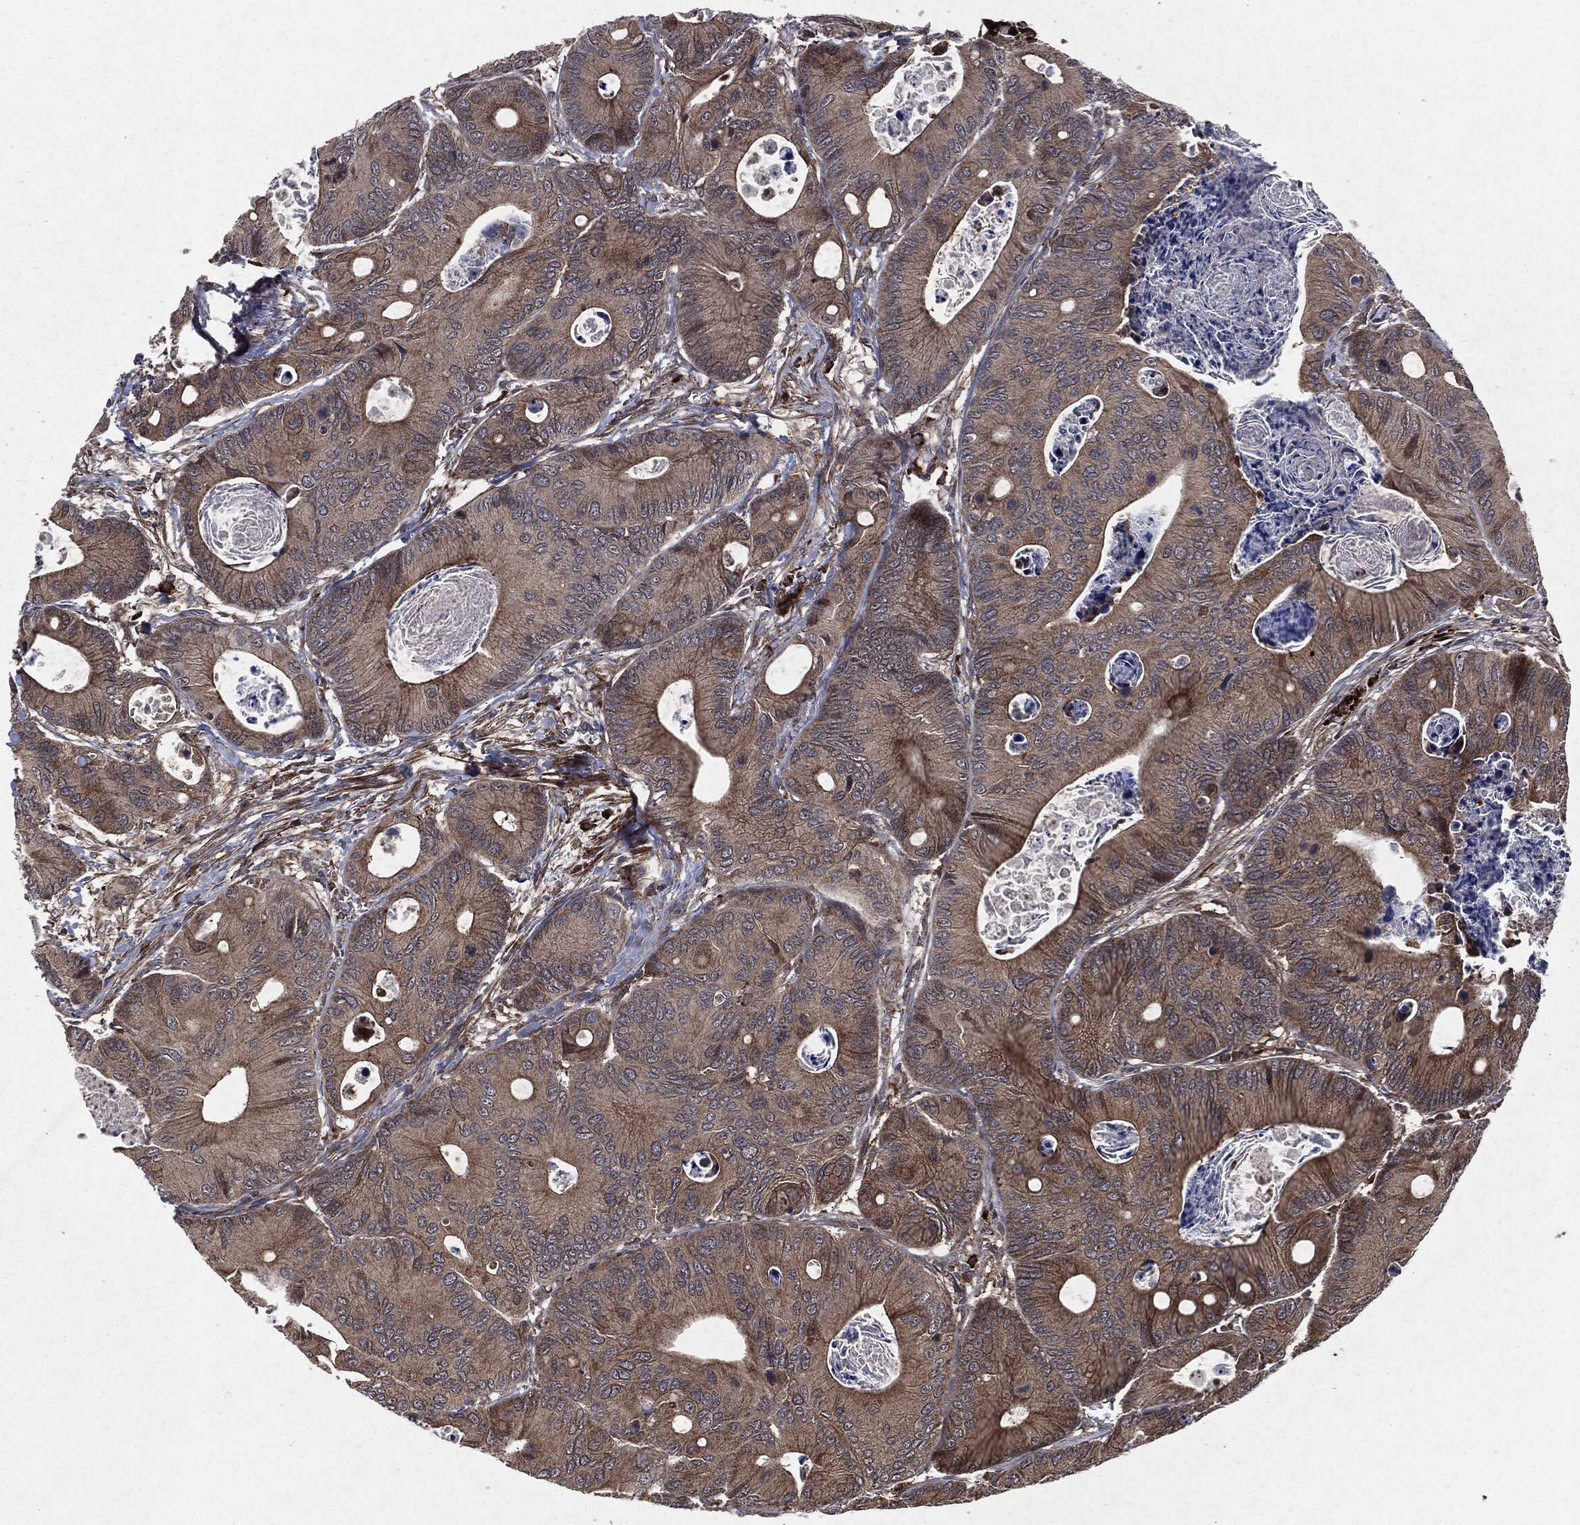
{"staining": {"intensity": "moderate", "quantity": "25%-75%", "location": "cytoplasmic/membranous"}, "tissue": "colorectal cancer", "cell_type": "Tumor cells", "image_type": "cancer", "snomed": [{"axis": "morphology", "description": "Adenocarcinoma, NOS"}, {"axis": "topography", "description": "Colon"}], "caption": "The photomicrograph demonstrates staining of colorectal adenocarcinoma, revealing moderate cytoplasmic/membranous protein expression (brown color) within tumor cells.", "gene": "RAF1", "patient": {"sex": "female", "age": 78}}